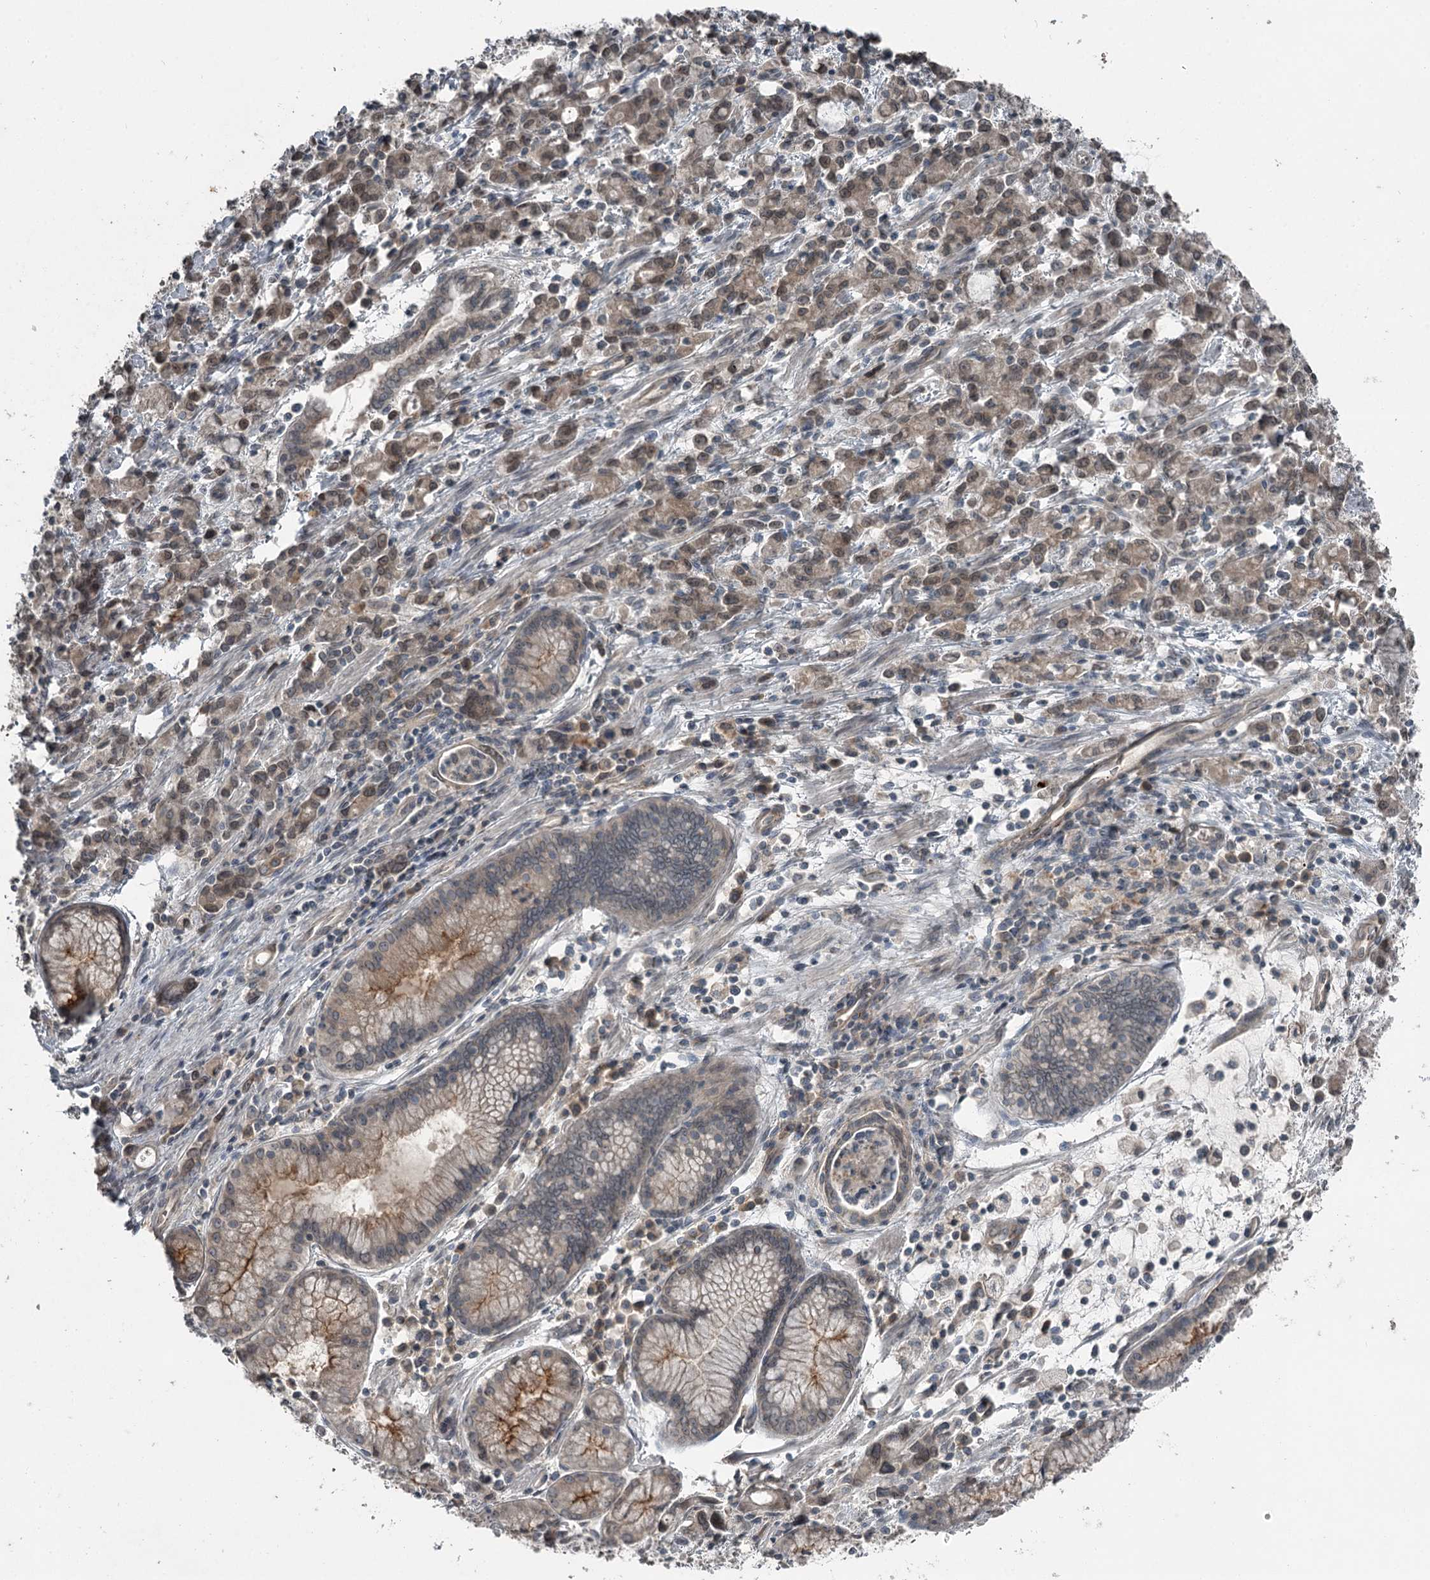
{"staining": {"intensity": "weak", "quantity": "25%-75%", "location": "nuclear"}, "tissue": "stomach cancer", "cell_type": "Tumor cells", "image_type": "cancer", "snomed": [{"axis": "morphology", "description": "Adenocarcinoma, NOS"}, {"axis": "topography", "description": "Stomach, lower"}], "caption": "Protein staining of adenocarcinoma (stomach) tissue displays weak nuclear positivity in approximately 25%-75% of tumor cells.", "gene": "SLC39A8", "patient": {"sex": "female", "age": 43}}